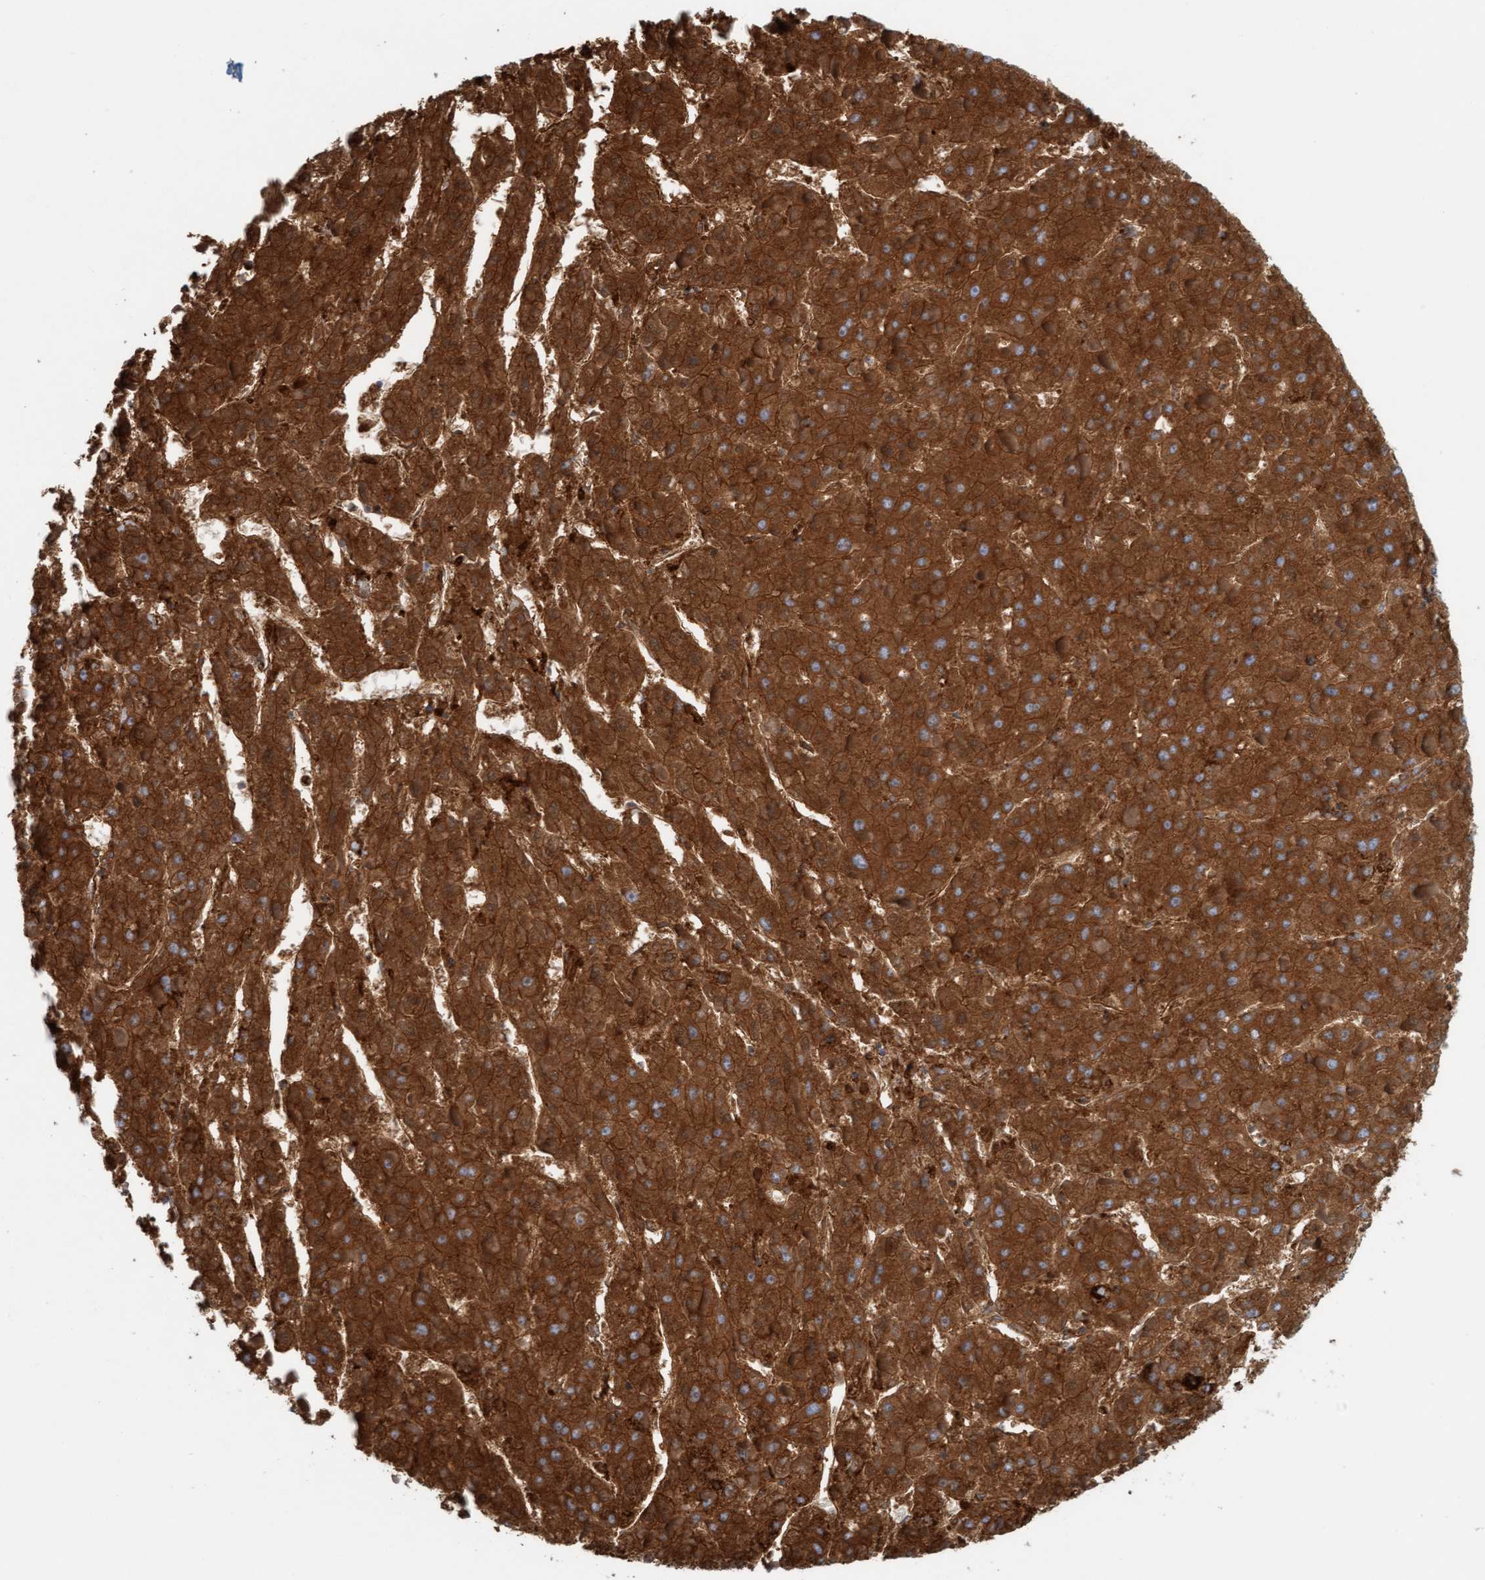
{"staining": {"intensity": "strong", "quantity": ">75%", "location": "cytoplasmic/membranous"}, "tissue": "liver cancer", "cell_type": "Tumor cells", "image_type": "cancer", "snomed": [{"axis": "morphology", "description": "Carcinoma, Hepatocellular, NOS"}, {"axis": "topography", "description": "Liver"}], "caption": "Tumor cells show high levels of strong cytoplasmic/membranous expression in approximately >75% of cells in liver hepatocellular carcinoma.", "gene": "B9D1", "patient": {"sex": "female", "age": 73}}